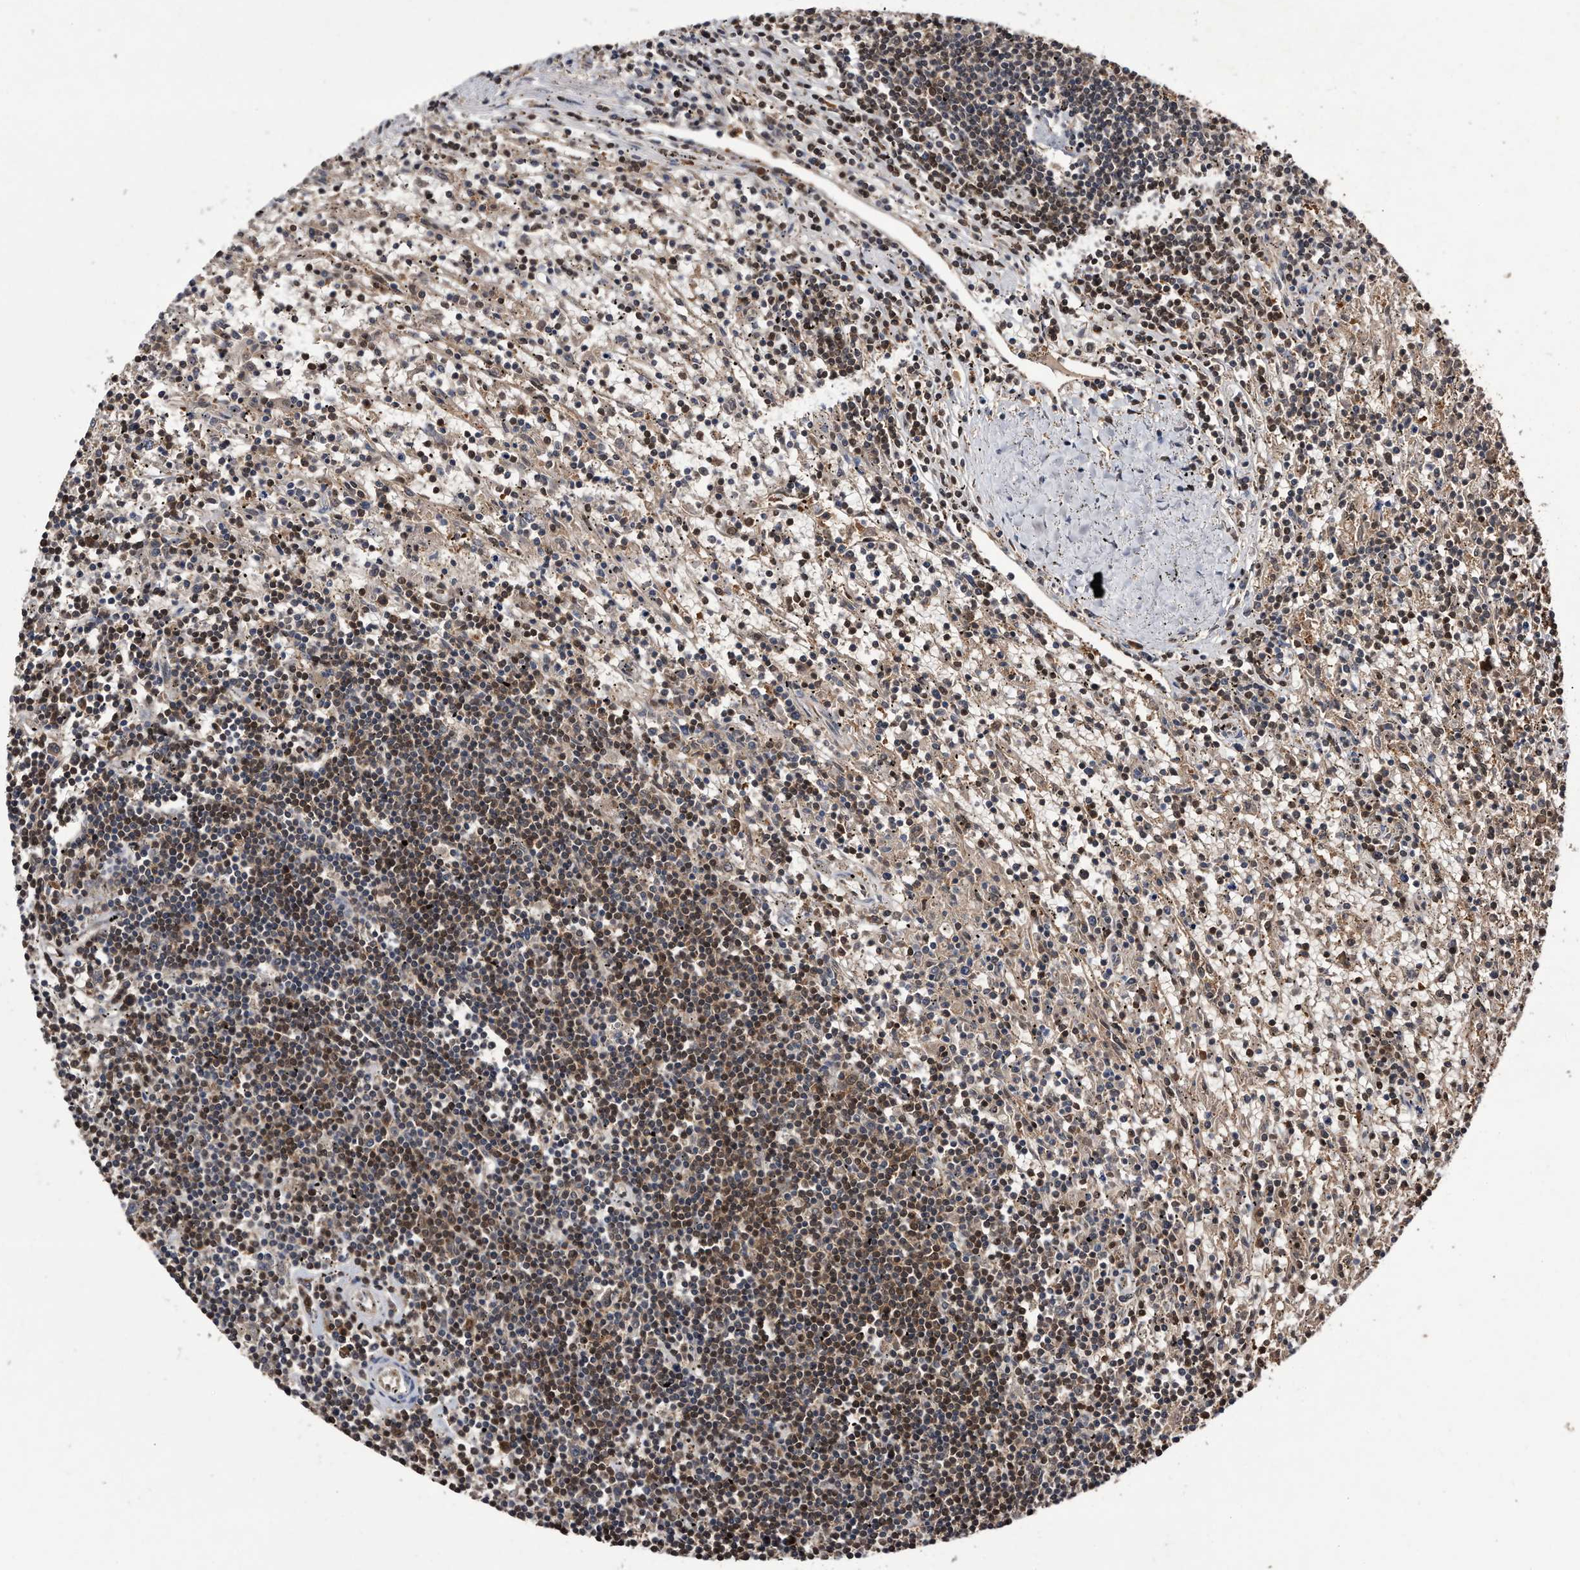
{"staining": {"intensity": "strong", "quantity": "25%-75%", "location": "nuclear"}, "tissue": "lymphoma", "cell_type": "Tumor cells", "image_type": "cancer", "snomed": [{"axis": "morphology", "description": "Malignant lymphoma, non-Hodgkin's type, Low grade"}, {"axis": "topography", "description": "Spleen"}], "caption": "Lymphoma stained with a brown dye exhibits strong nuclear positive staining in about 25%-75% of tumor cells.", "gene": "RAD23B", "patient": {"sex": "male", "age": 76}}